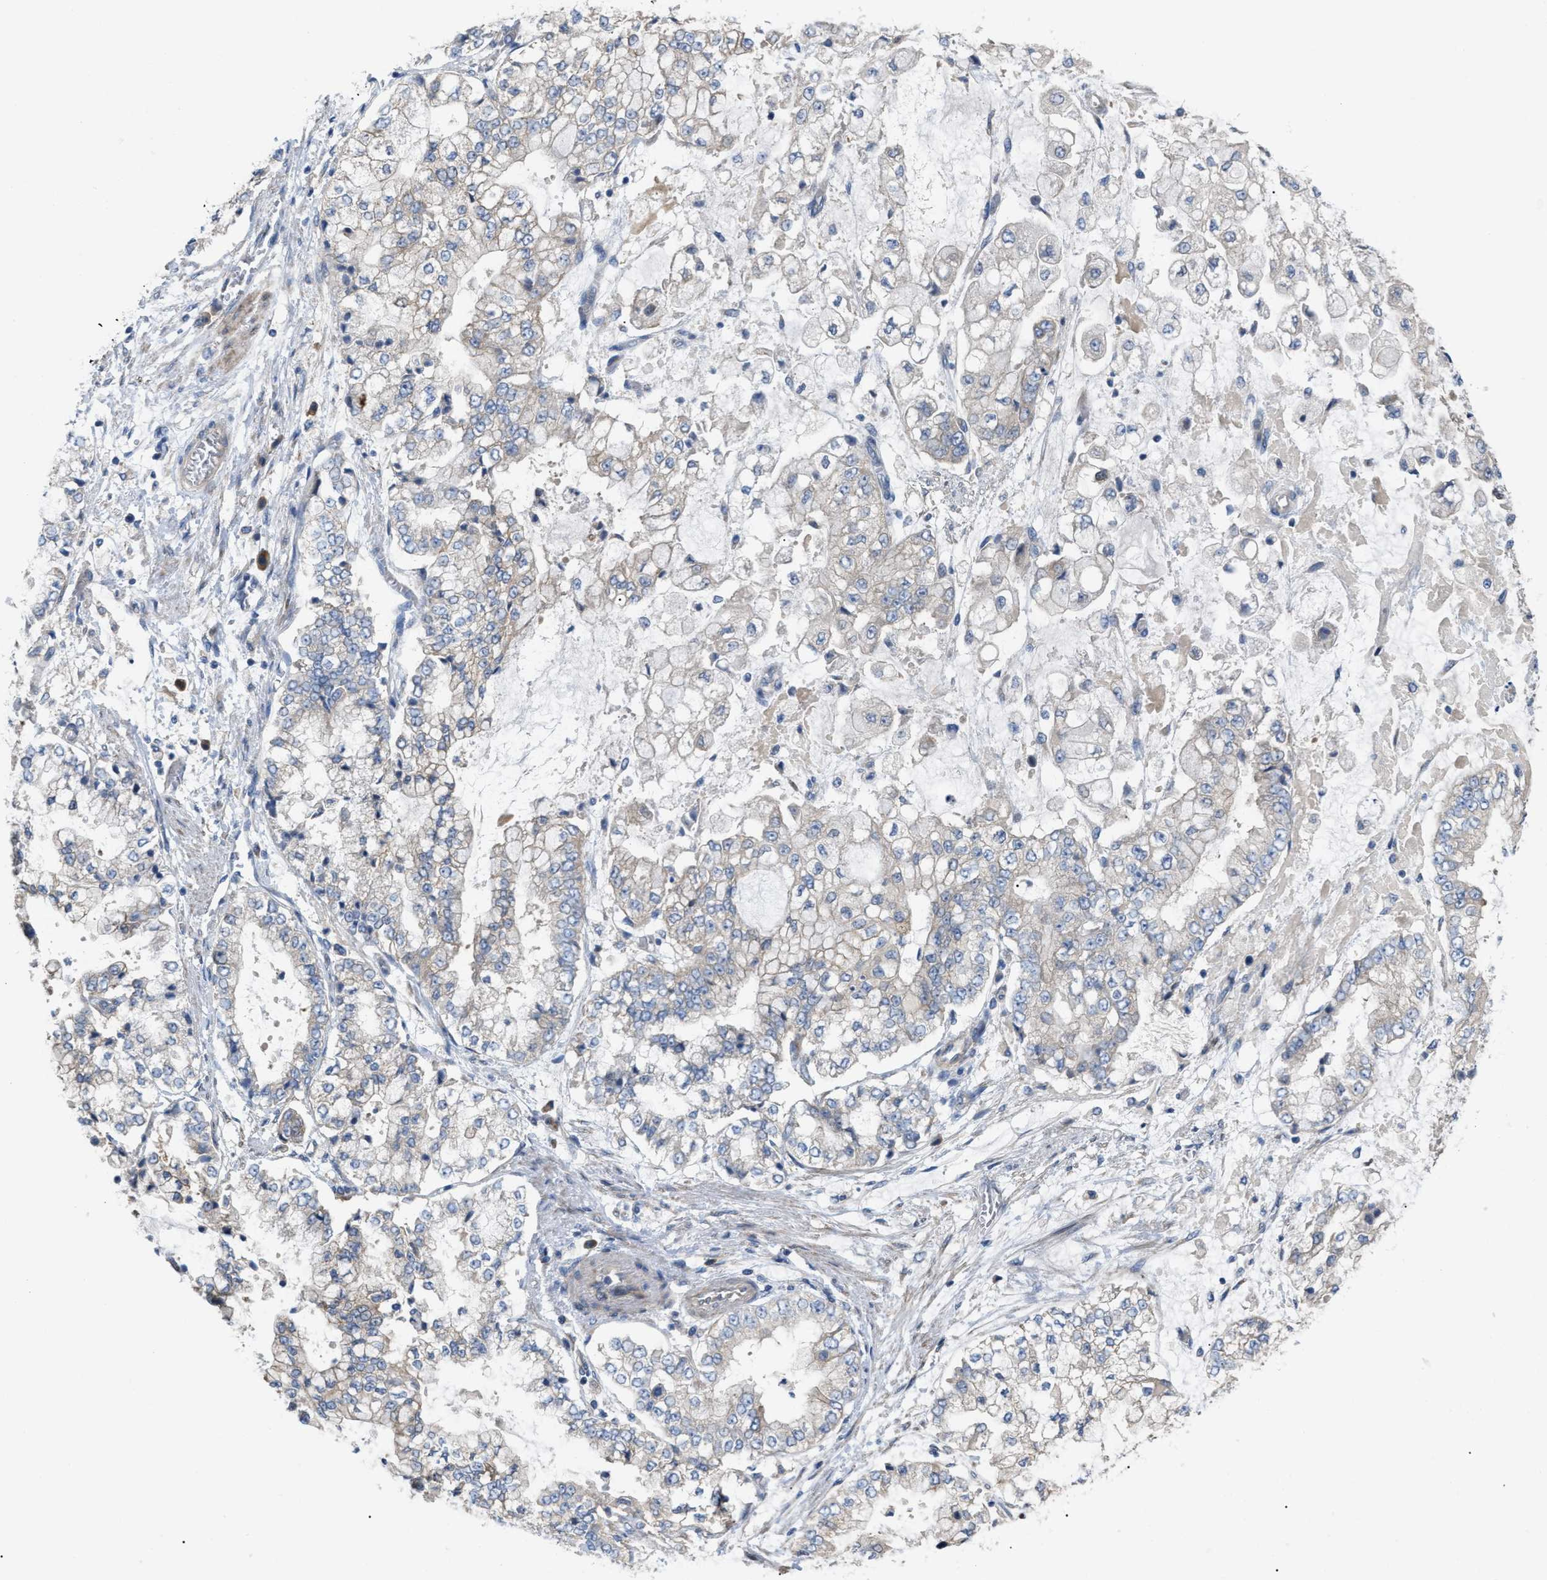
{"staining": {"intensity": "negative", "quantity": "none", "location": "none"}, "tissue": "stomach cancer", "cell_type": "Tumor cells", "image_type": "cancer", "snomed": [{"axis": "morphology", "description": "Adenocarcinoma, NOS"}, {"axis": "topography", "description": "Stomach"}], "caption": "DAB immunohistochemical staining of stomach adenocarcinoma reveals no significant staining in tumor cells.", "gene": "DHX58", "patient": {"sex": "male", "age": 76}}